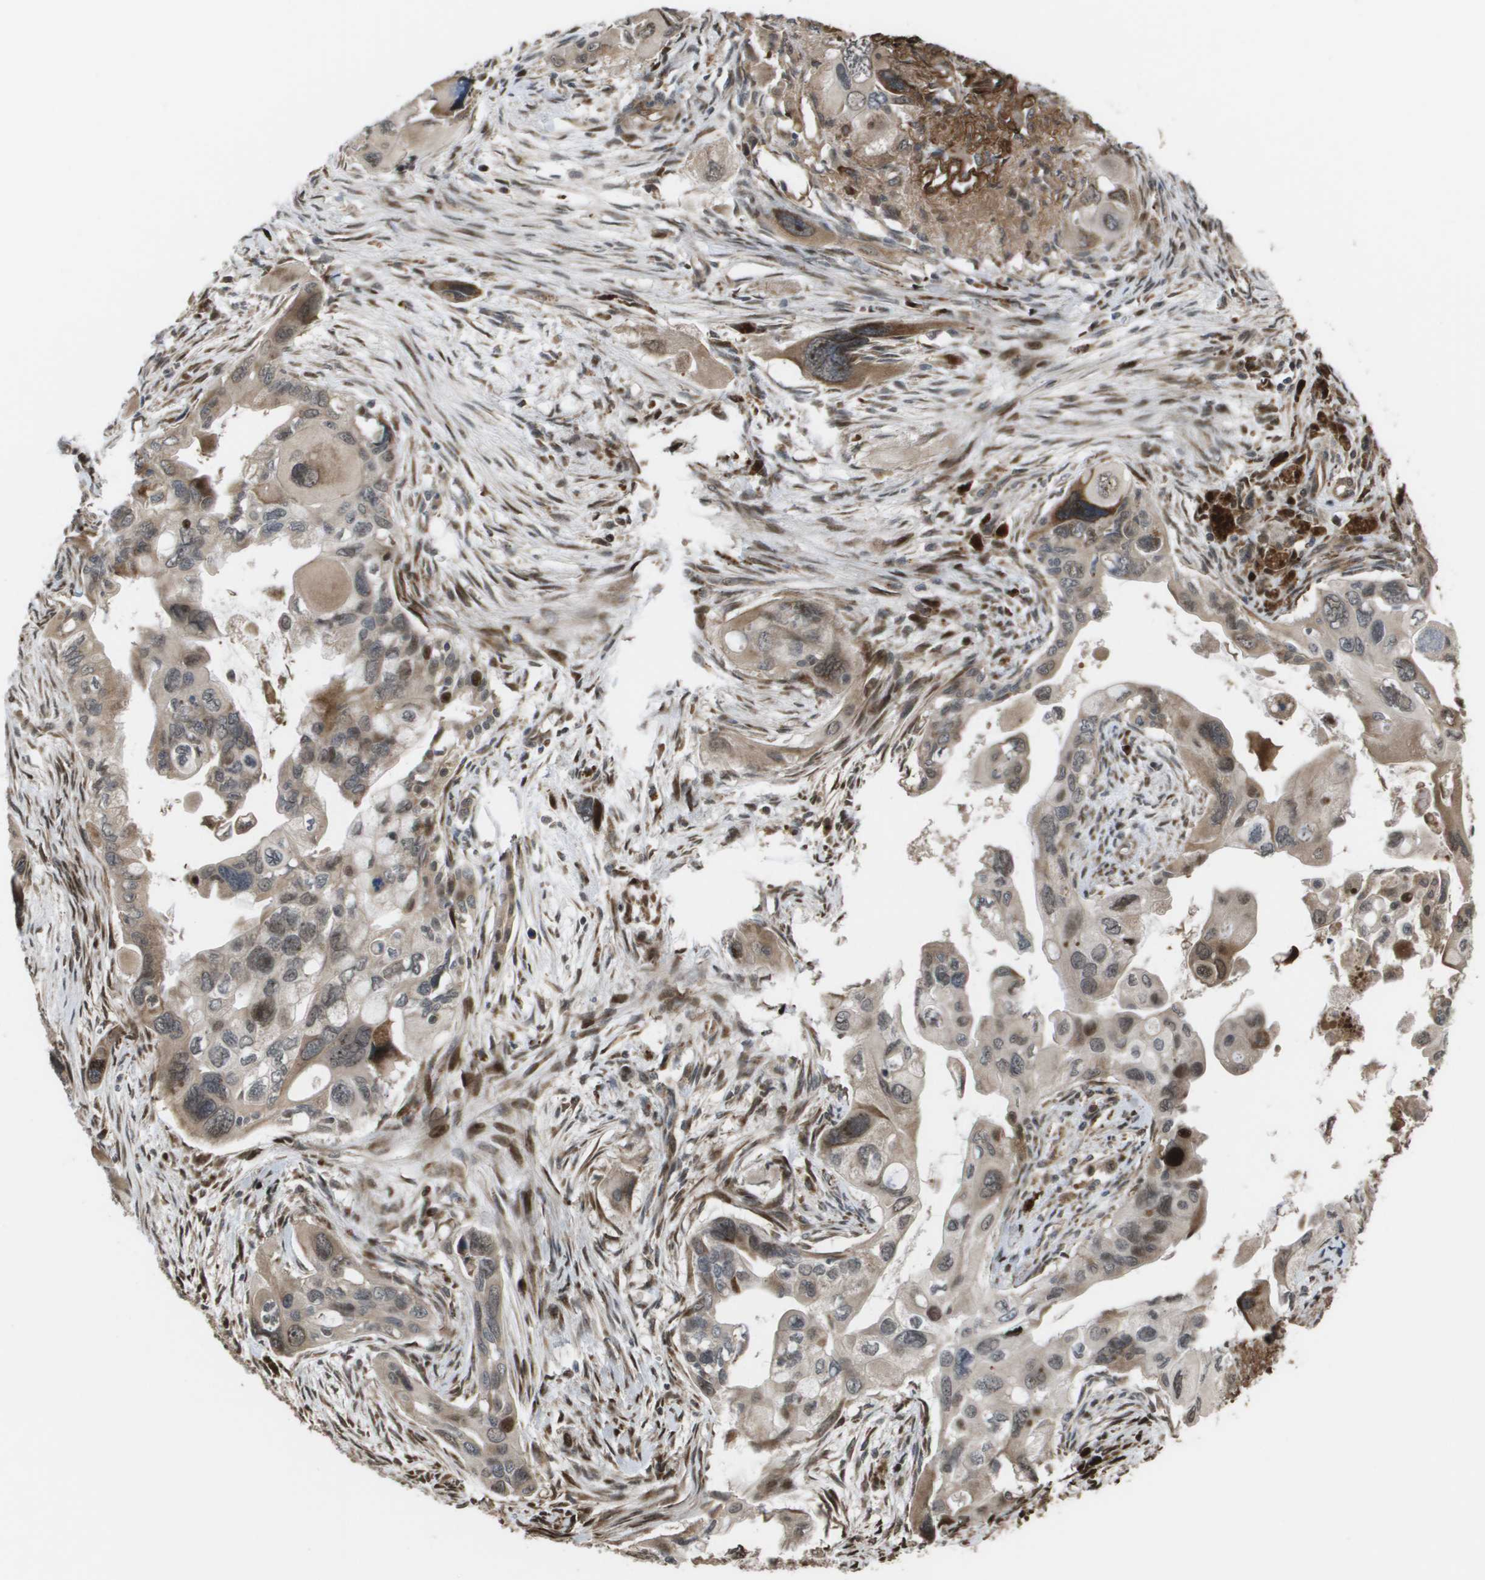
{"staining": {"intensity": "moderate", "quantity": ">75%", "location": "cytoplasmic/membranous,nuclear"}, "tissue": "pancreatic cancer", "cell_type": "Tumor cells", "image_type": "cancer", "snomed": [{"axis": "morphology", "description": "Adenocarcinoma, NOS"}, {"axis": "topography", "description": "Pancreas"}], "caption": "Immunohistochemistry (IHC) histopathology image of neoplastic tissue: adenocarcinoma (pancreatic) stained using IHC exhibits medium levels of moderate protein expression localized specifically in the cytoplasmic/membranous and nuclear of tumor cells, appearing as a cytoplasmic/membranous and nuclear brown color.", "gene": "AXIN2", "patient": {"sex": "male", "age": 73}}